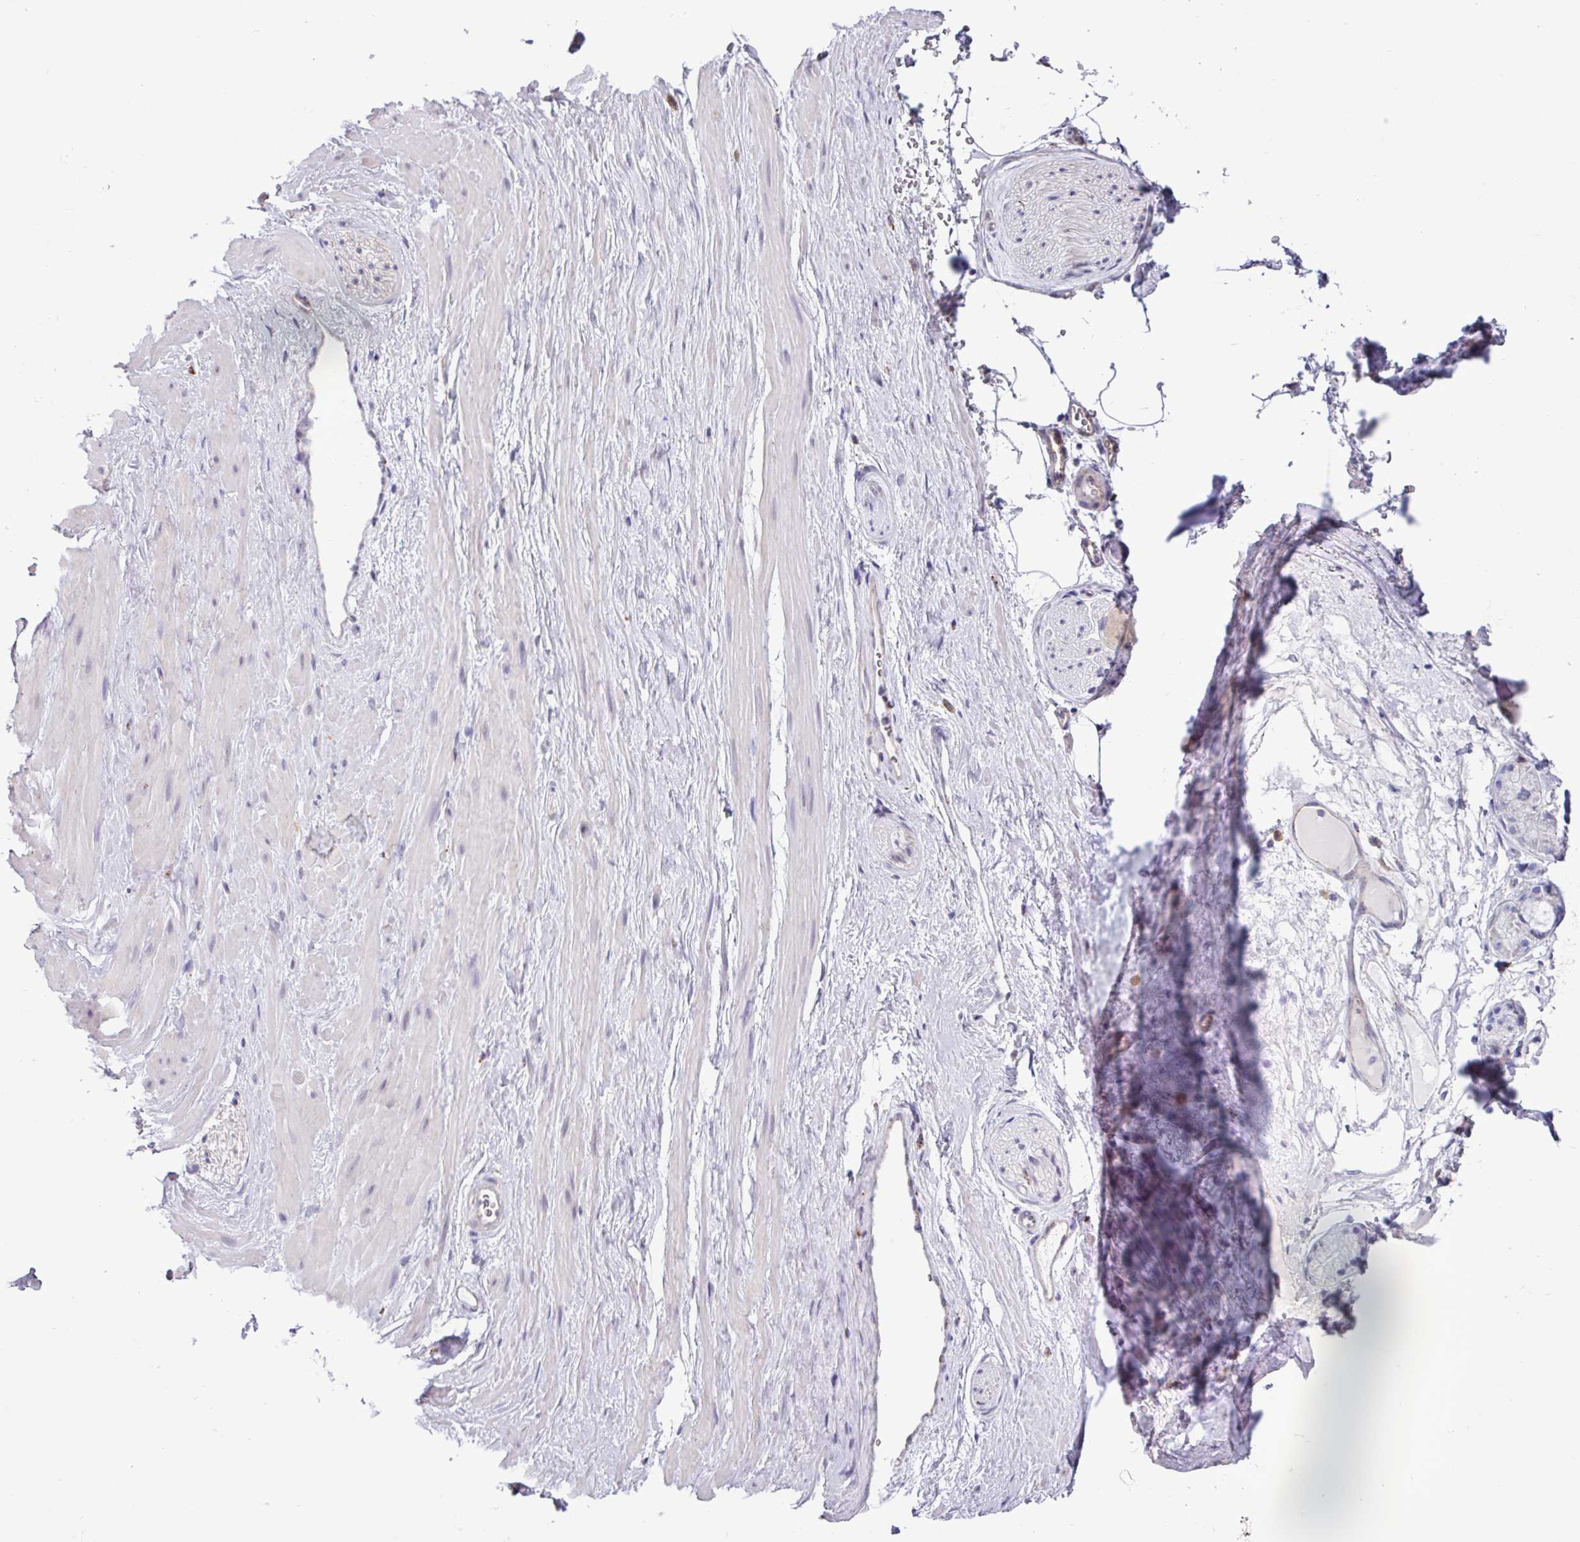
{"staining": {"intensity": "negative", "quantity": "none", "location": "none"}, "tissue": "adipose tissue", "cell_type": "Adipocytes", "image_type": "normal", "snomed": [{"axis": "morphology", "description": "Normal tissue, NOS"}, {"axis": "topography", "description": "Prostate"}, {"axis": "topography", "description": "Peripheral nerve tissue"}], "caption": "High magnification brightfield microscopy of unremarkable adipose tissue stained with DAB (brown) and counterstained with hematoxylin (blue): adipocytes show no significant staining. (Stains: DAB (3,3'-diaminobenzidine) IHC with hematoxylin counter stain, Microscopy: brightfield microscopy at high magnification).", "gene": "AMIGO2", "patient": {"sex": "male", "age": 61}}